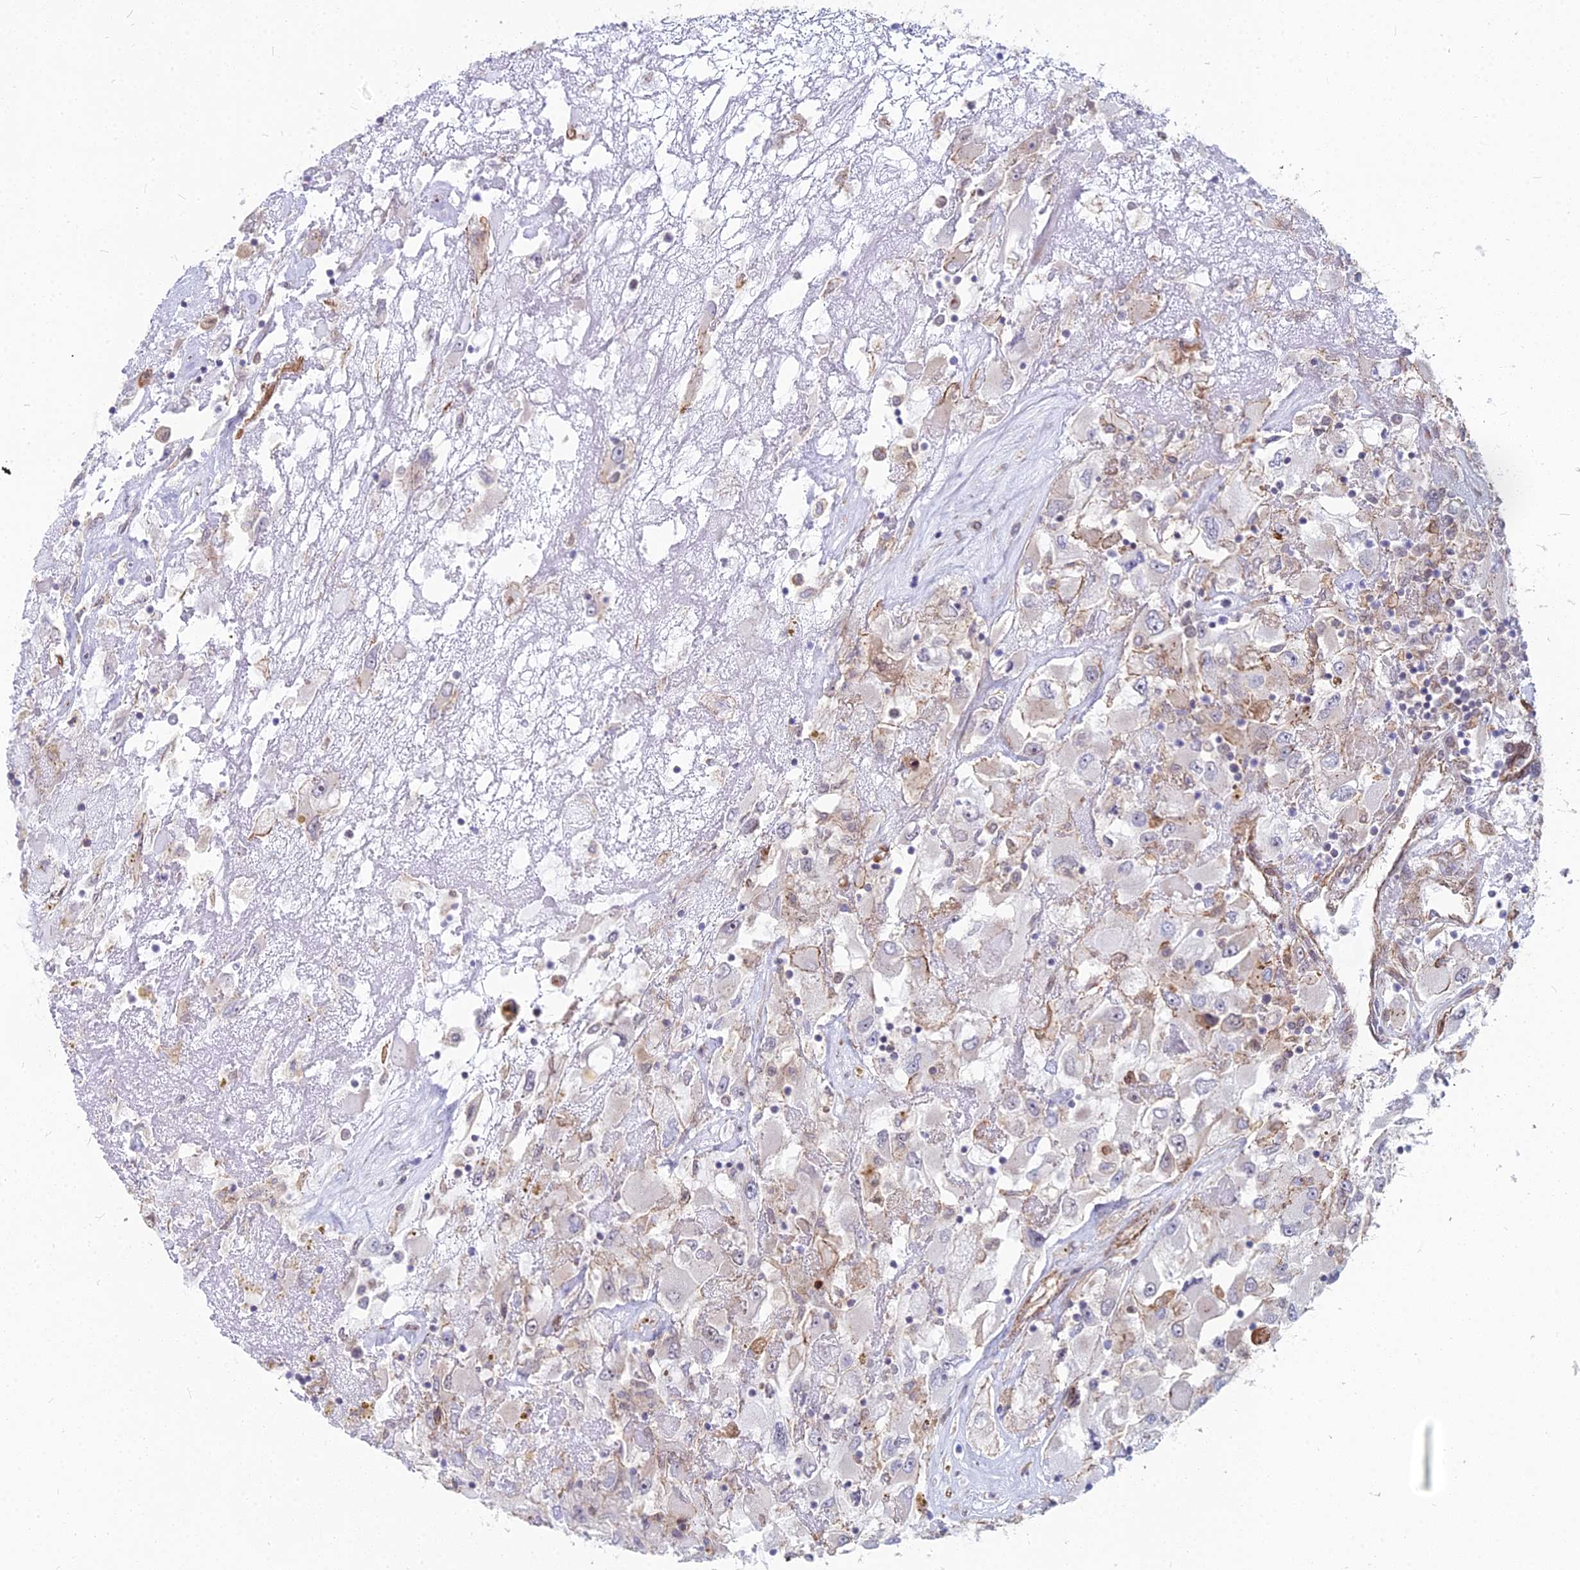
{"staining": {"intensity": "negative", "quantity": "none", "location": "none"}, "tissue": "renal cancer", "cell_type": "Tumor cells", "image_type": "cancer", "snomed": [{"axis": "morphology", "description": "Adenocarcinoma, NOS"}, {"axis": "topography", "description": "Kidney"}], "caption": "Image shows no protein expression in tumor cells of renal cancer tissue.", "gene": "YJU2", "patient": {"sex": "female", "age": 52}}